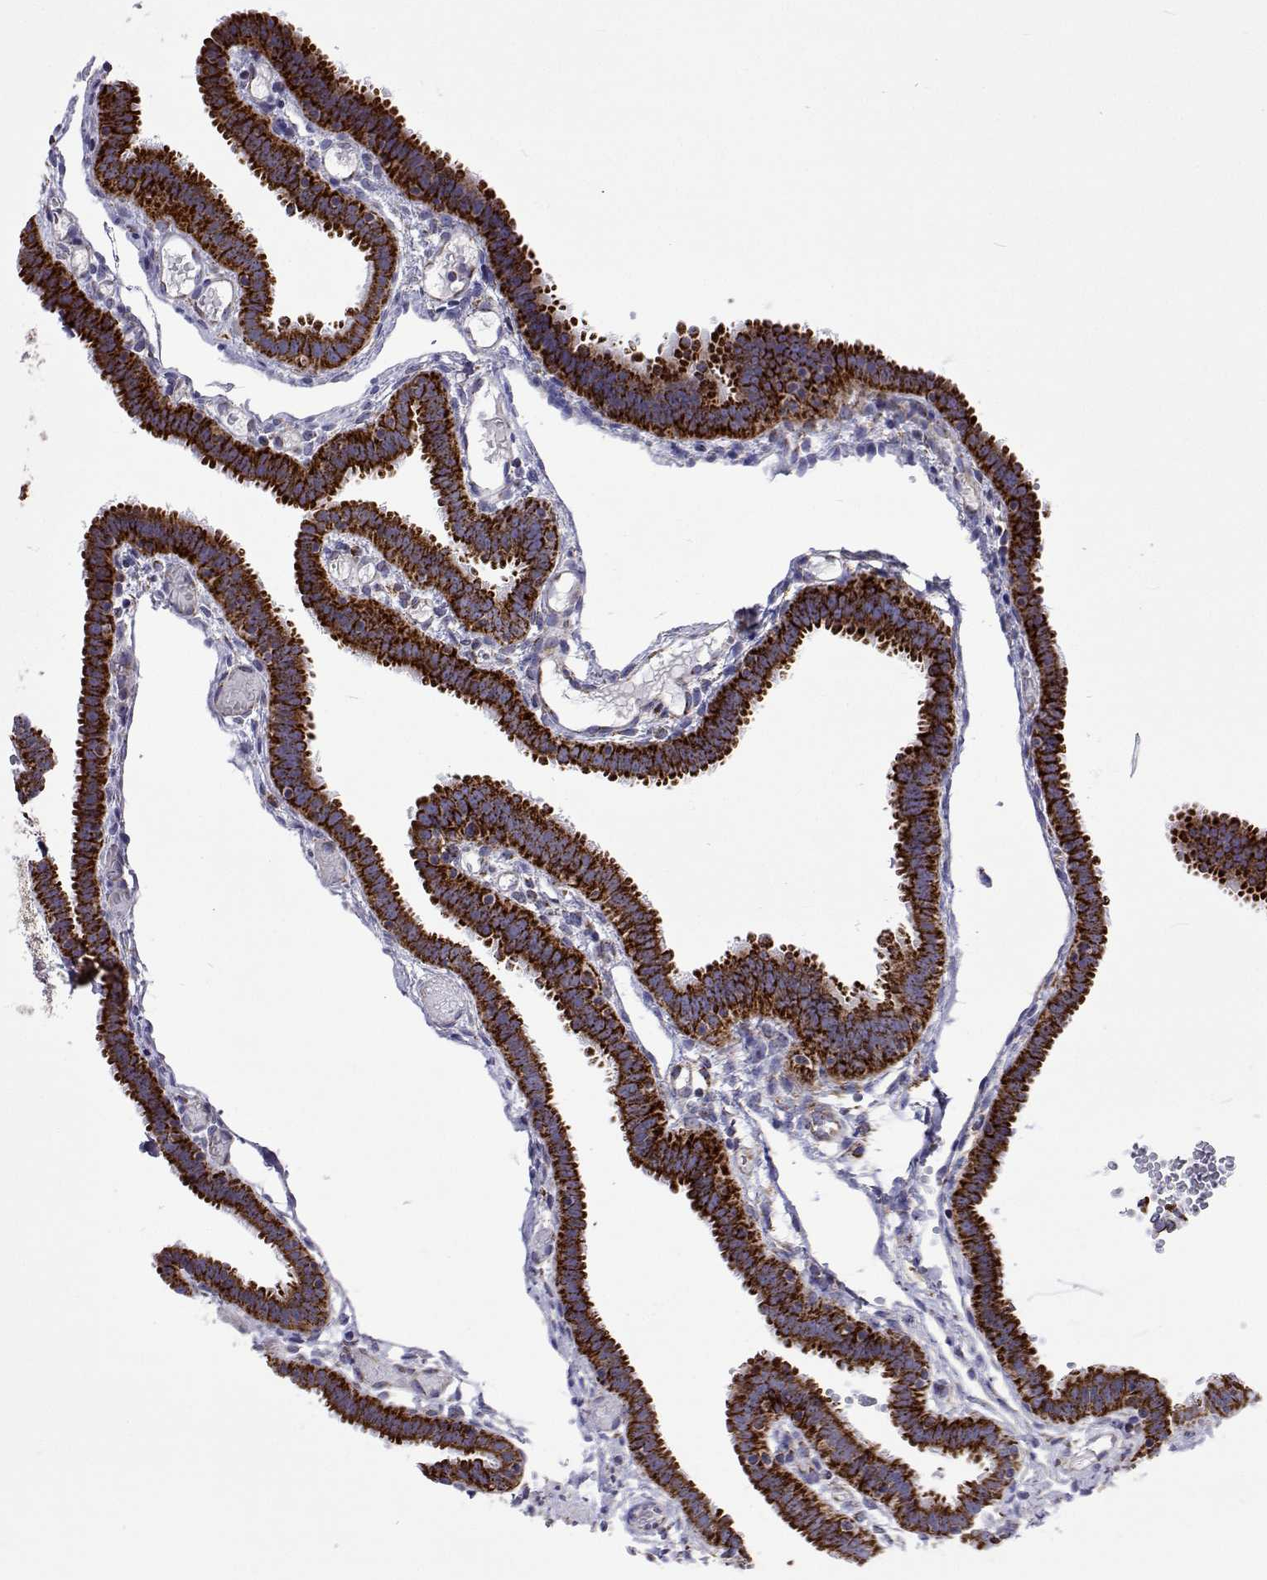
{"staining": {"intensity": "strong", "quantity": ">75%", "location": "cytoplasmic/membranous"}, "tissue": "fallopian tube", "cell_type": "Glandular cells", "image_type": "normal", "snomed": [{"axis": "morphology", "description": "Normal tissue, NOS"}, {"axis": "topography", "description": "Fallopian tube"}], "caption": "A high-resolution micrograph shows immunohistochemistry (IHC) staining of normal fallopian tube, which exhibits strong cytoplasmic/membranous expression in about >75% of glandular cells. (Brightfield microscopy of DAB IHC at high magnification).", "gene": "MCCC2", "patient": {"sex": "female", "age": 37}}